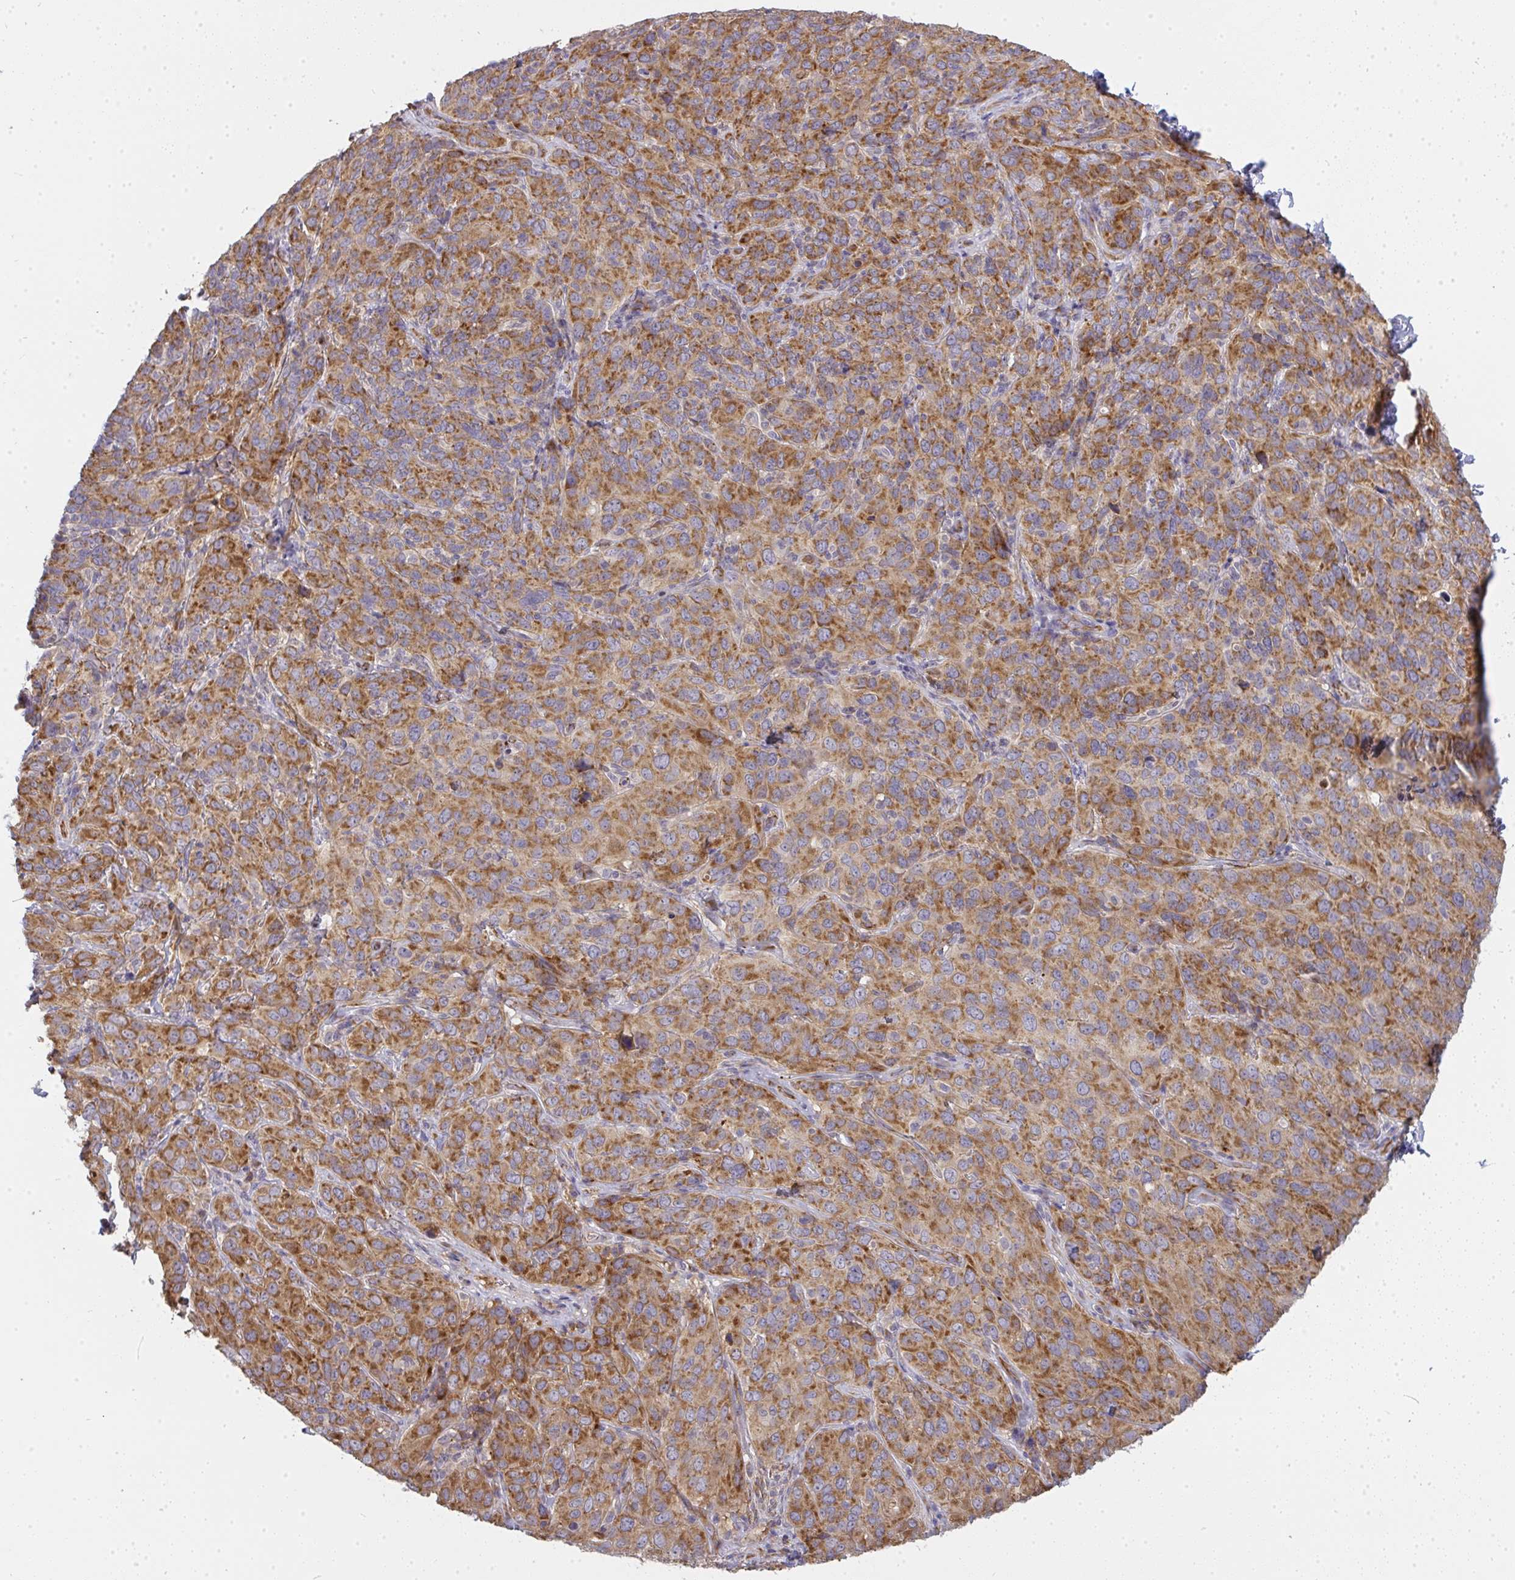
{"staining": {"intensity": "moderate", "quantity": ">75%", "location": "cytoplasmic/membranous"}, "tissue": "cervical cancer", "cell_type": "Tumor cells", "image_type": "cancer", "snomed": [{"axis": "morphology", "description": "Squamous cell carcinoma, NOS"}, {"axis": "topography", "description": "Cervix"}], "caption": "Squamous cell carcinoma (cervical) stained for a protein exhibits moderate cytoplasmic/membranous positivity in tumor cells.", "gene": "B4GALT6", "patient": {"sex": "female", "age": 51}}